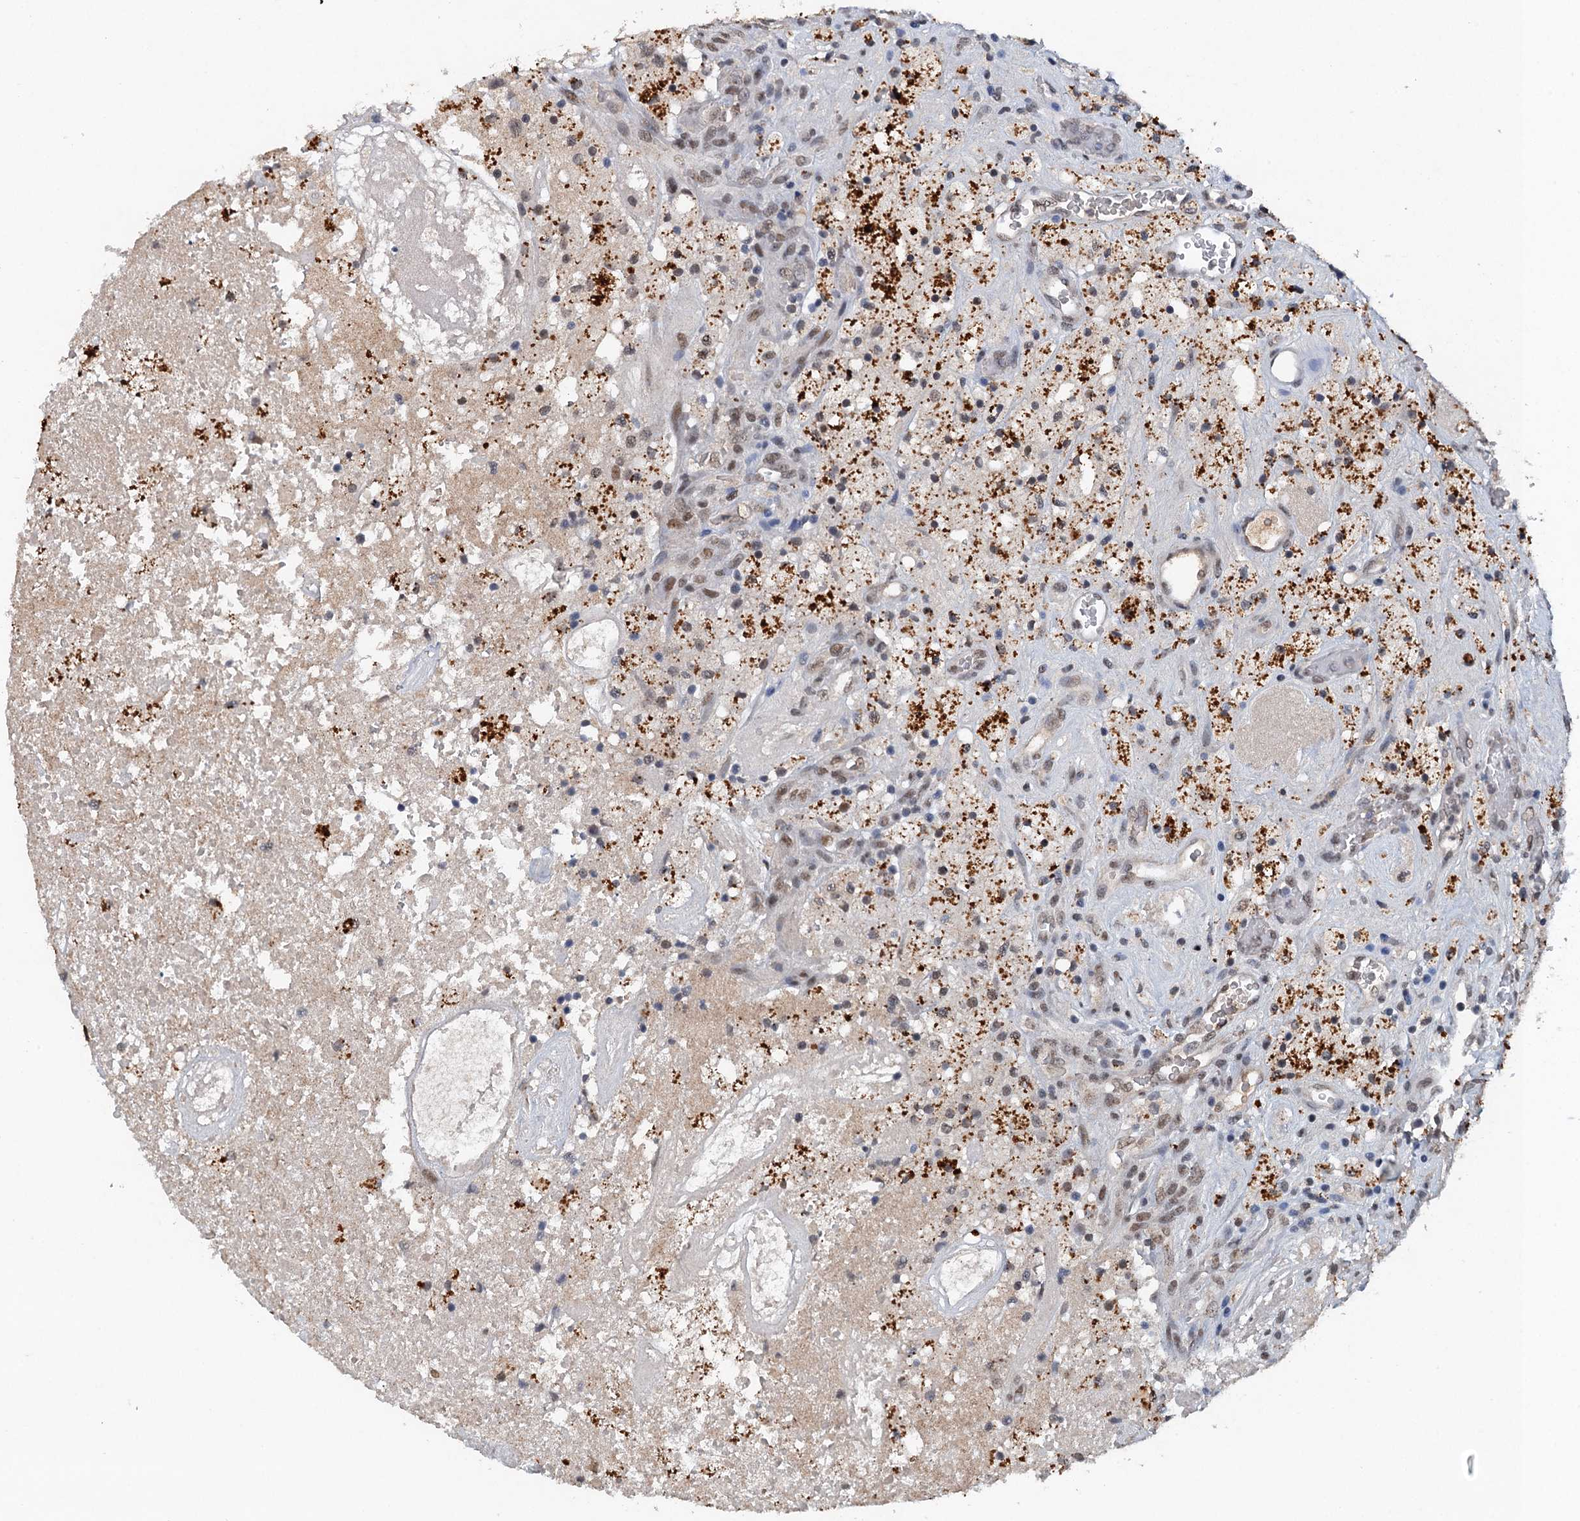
{"staining": {"intensity": "weak", "quantity": "<25%", "location": "nuclear"}, "tissue": "glioma", "cell_type": "Tumor cells", "image_type": "cancer", "snomed": [{"axis": "morphology", "description": "Glioma, malignant, High grade"}, {"axis": "topography", "description": "Brain"}], "caption": "An image of human high-grade glioma (malignant) is negative for staining in tumor cells.", "gene": "CSTF3", "patient": {"sex": "male", "age": 76}}